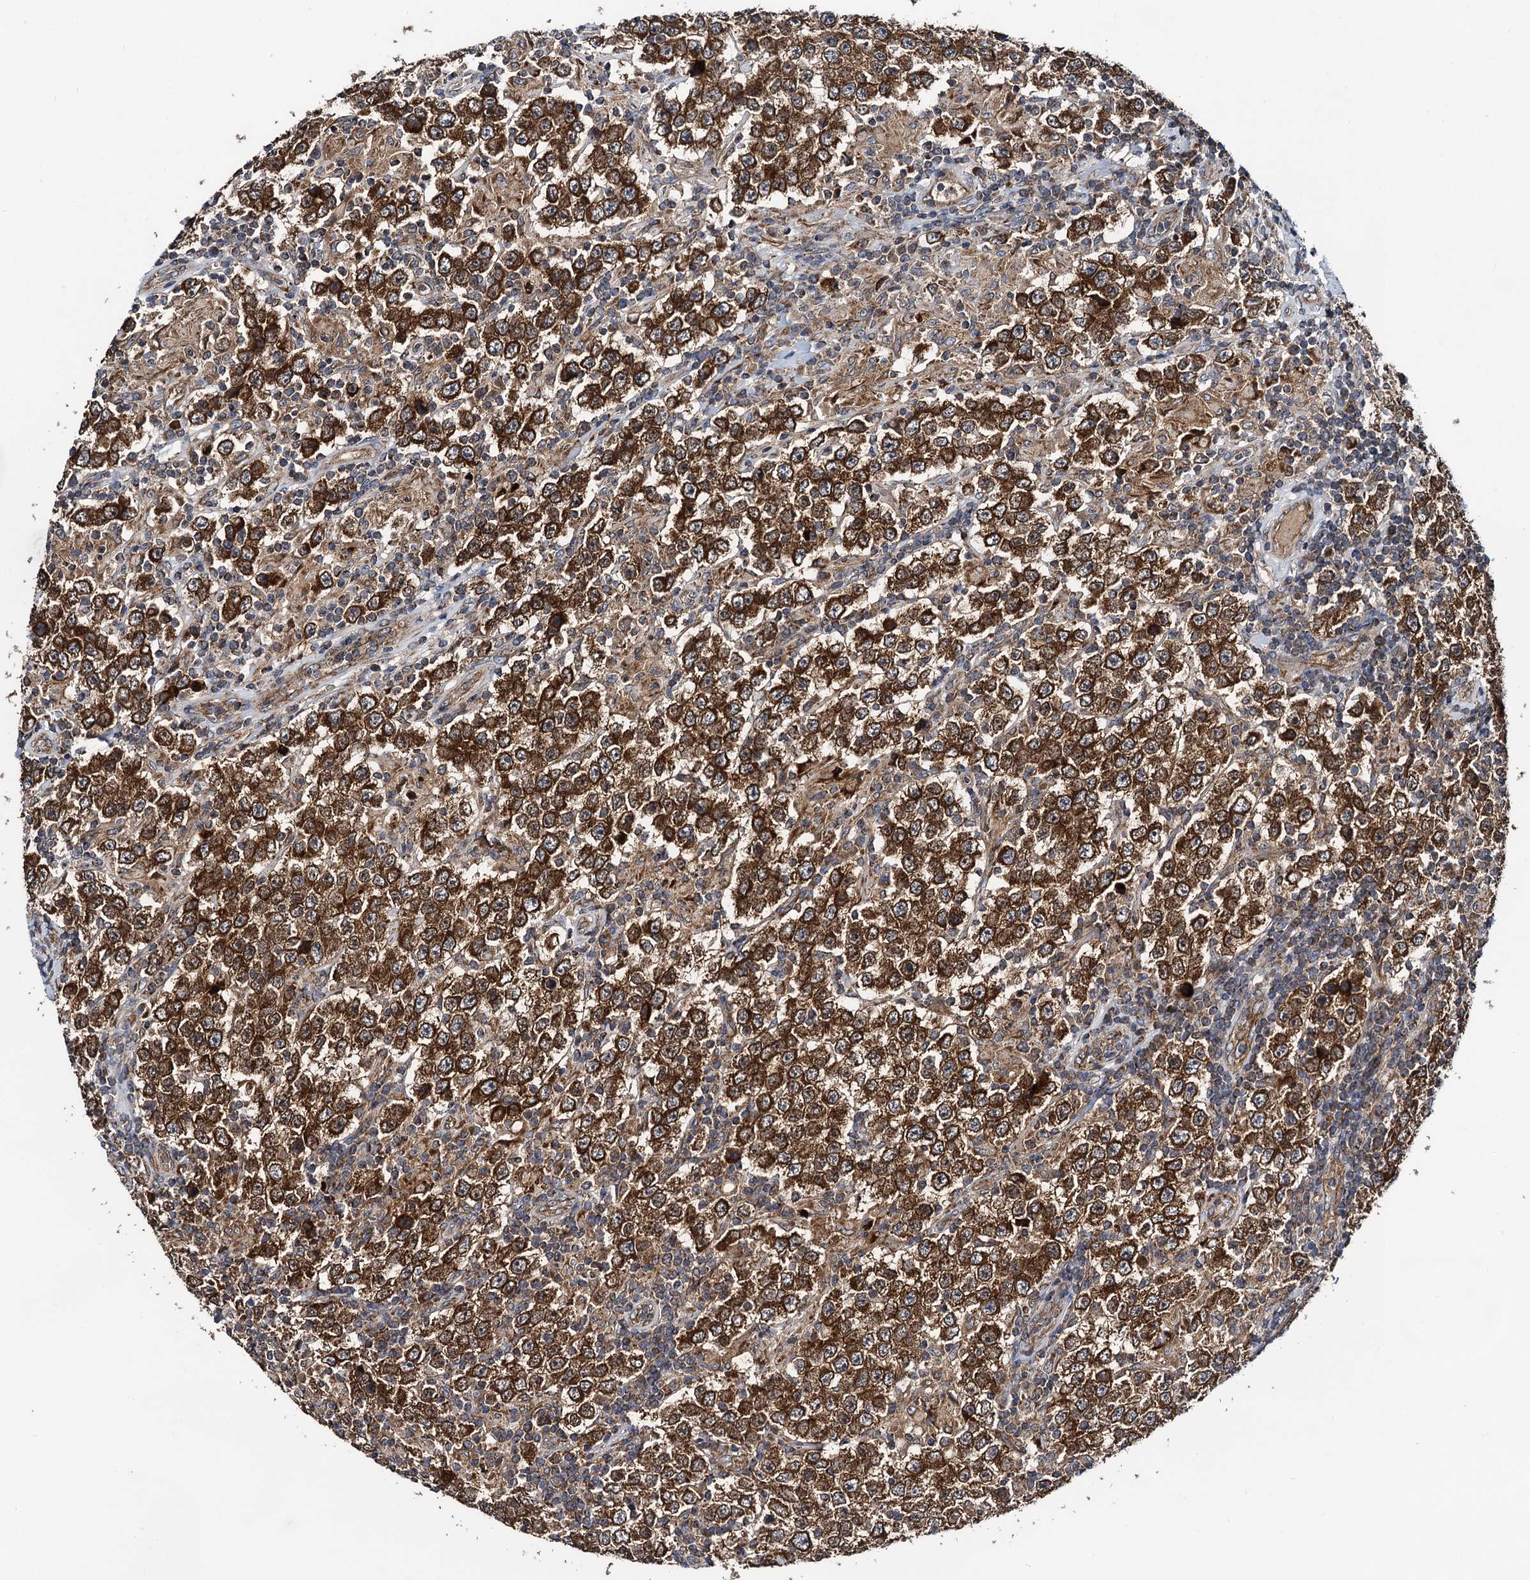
{"staining": {"intensity": "strong", "quantity": ">75%", "location": "cytoplasmic/membranous"}, "tissue": "testis cancer", "cell_type": "Tumor cells", "image_type": "cancer", "snomed": [{"axis": "morphology", "description": "Normal tissue, NOS"}, {"axis": "morphology", "description": "Urothelial carcinoma, High grade"}, {"axis": "morphology", "description": "Seminoma, NOS"}, {"axis": "morphology", "description": "Carcinoma, Embryonal, NOS"}, {"axis": "topography", "description": "Urinary bladder"}, {"axis": "topography", "description": "Testis"}], "caption": "Immunohistochemical staining of high-grade urothelial carcinoma (testis) reveals strong cytoplasmic/membranous protein positivity in about >75% of tumor cells.", "gene": "NEK1", "patient": {"sex": "male", "age": 41}}